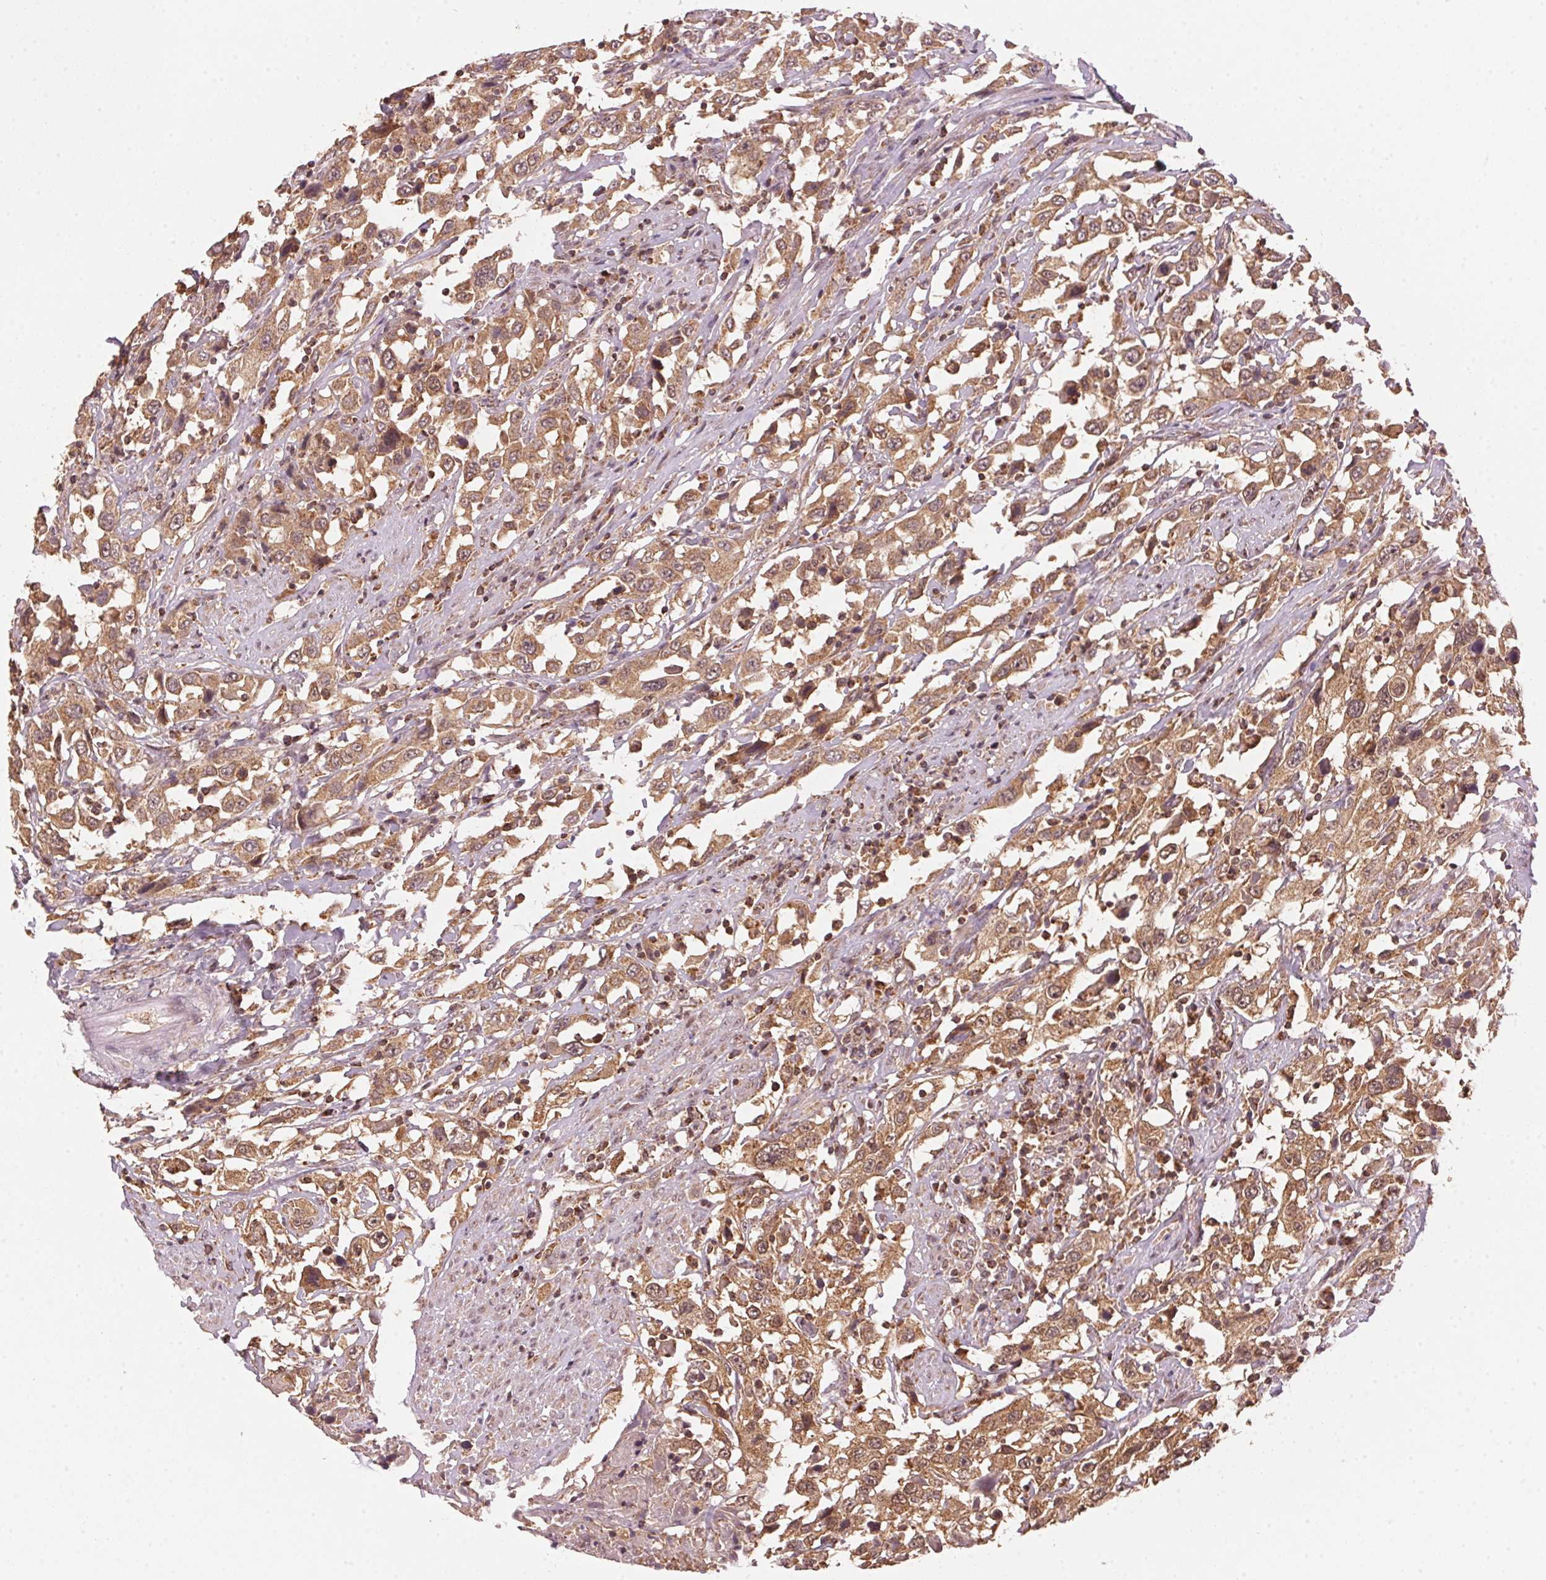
{"staining": {"intensity": "moderate", "quantity": ">75%", "location": "cytoplasmic/membranous"}, "tissue": "urothelial cancer", "cell_type": "Tumor cells", "image_type": "cancer", "snomed": [{"axis": "morphology", "description": "Urothelial carcinoma, High grade"}, {"axis": "topography", "description": "Urinary bladder"}], "caption": "Urothelial cancer stained with a brown dye displays moderate cytoplasmic/membranous positive positivity in approximately >75% of tumor cells.", "gene": "ARHGAP6", "patient": {"sex": "male", "age": 61}}